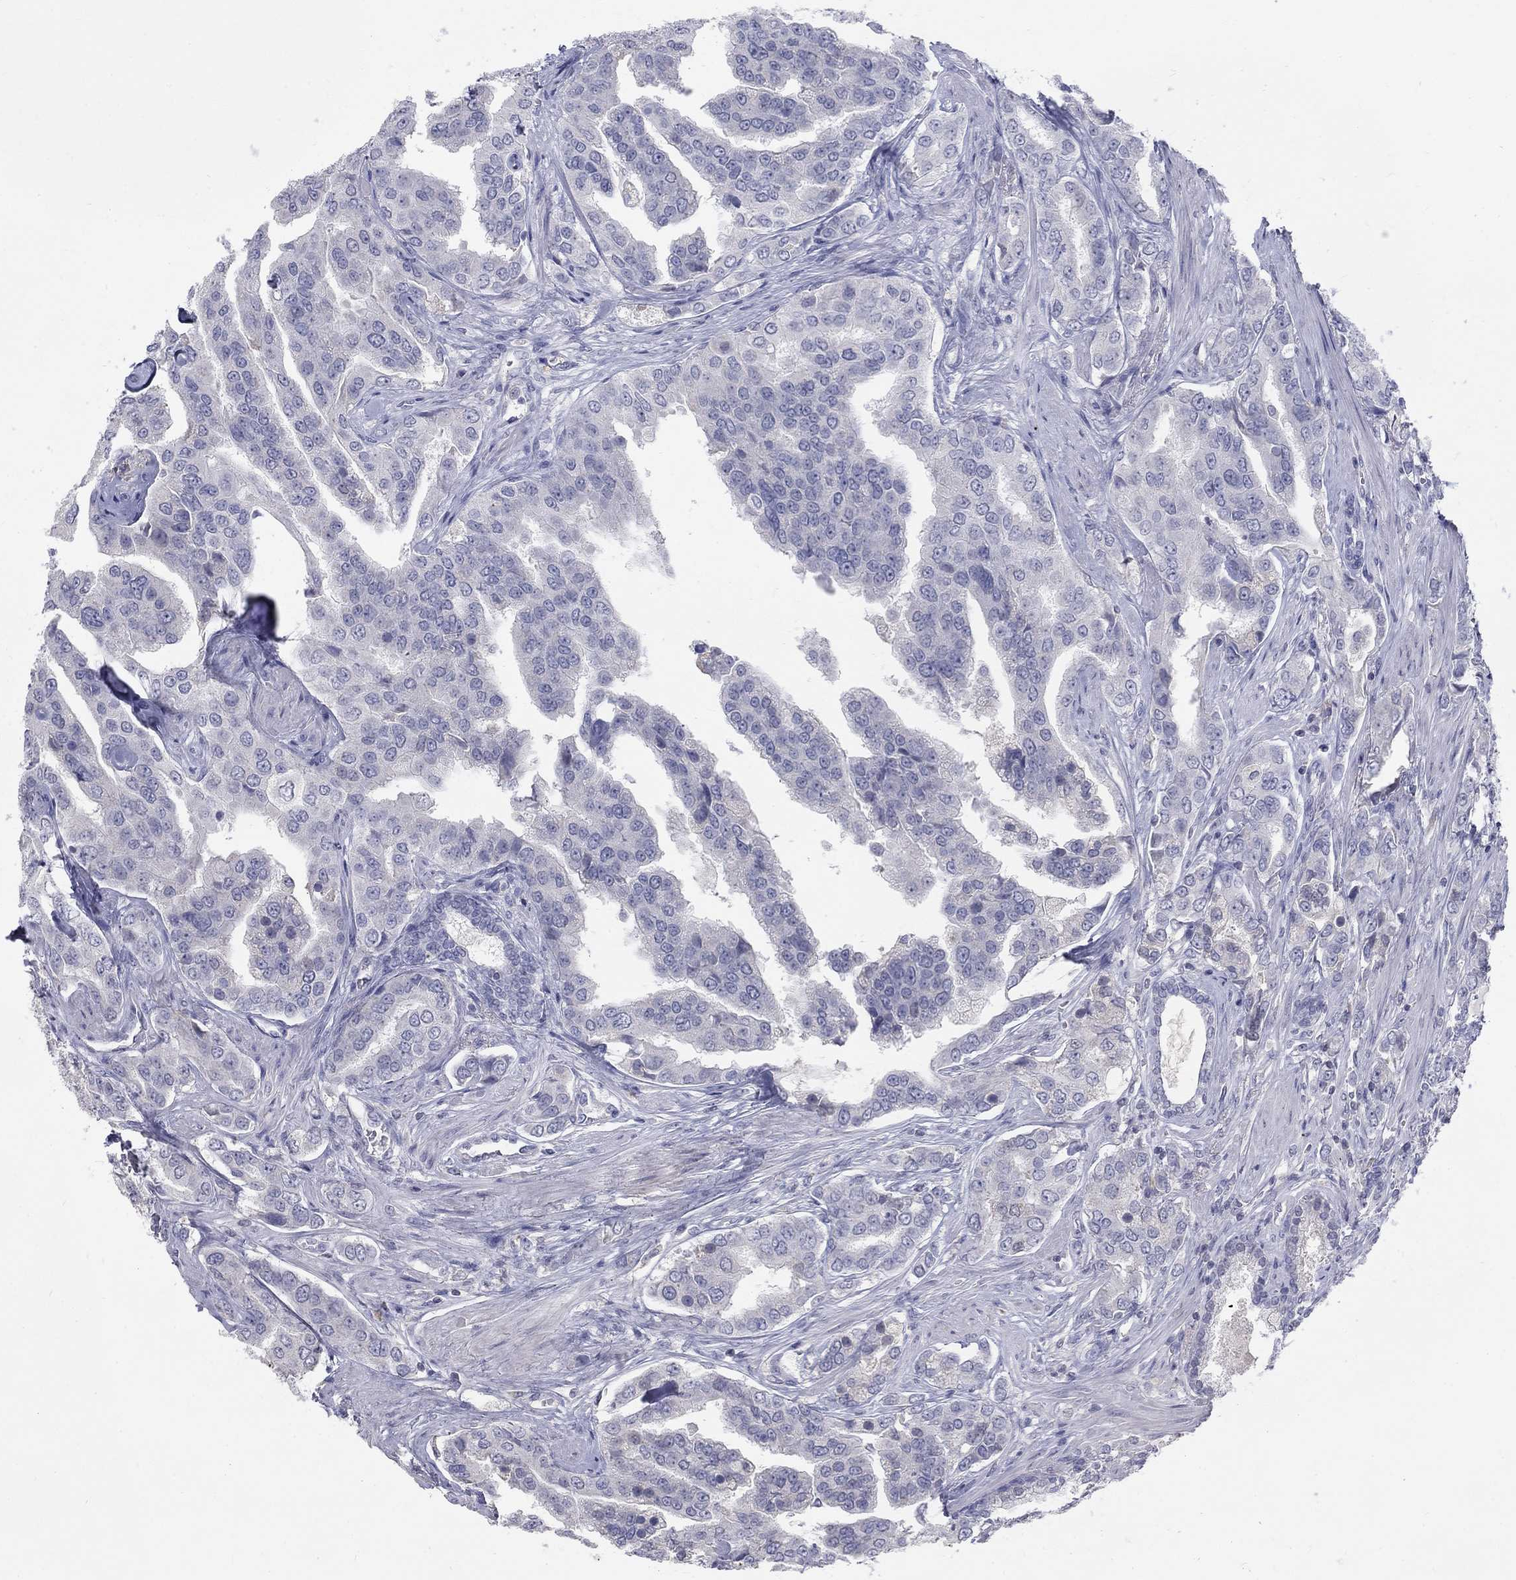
{"staining": {"intensity": "negative", "quantity": "none", "location": "none"}, "tissue": "prostate cancer", "cell_type": "Tumor cells", "image_type": "cancer", "snomed": [{"axis": "morphology", "description": "Adenocarcinoma, NOS"}, {"axis": "topography", "description": "Prostate and seminal vesicle, NOS"}, {"axis": "topography", "description": "Prostate"}], "caption": "Immunohistochemistry (IHC) micrograph of neoplastic tissue: human adenocarcinoma (prostate) stained with DAB shows no significant protein positivity in tumor cells.", "gene": "PTH1R", "patient": {"sex": "male", "age": 69}}